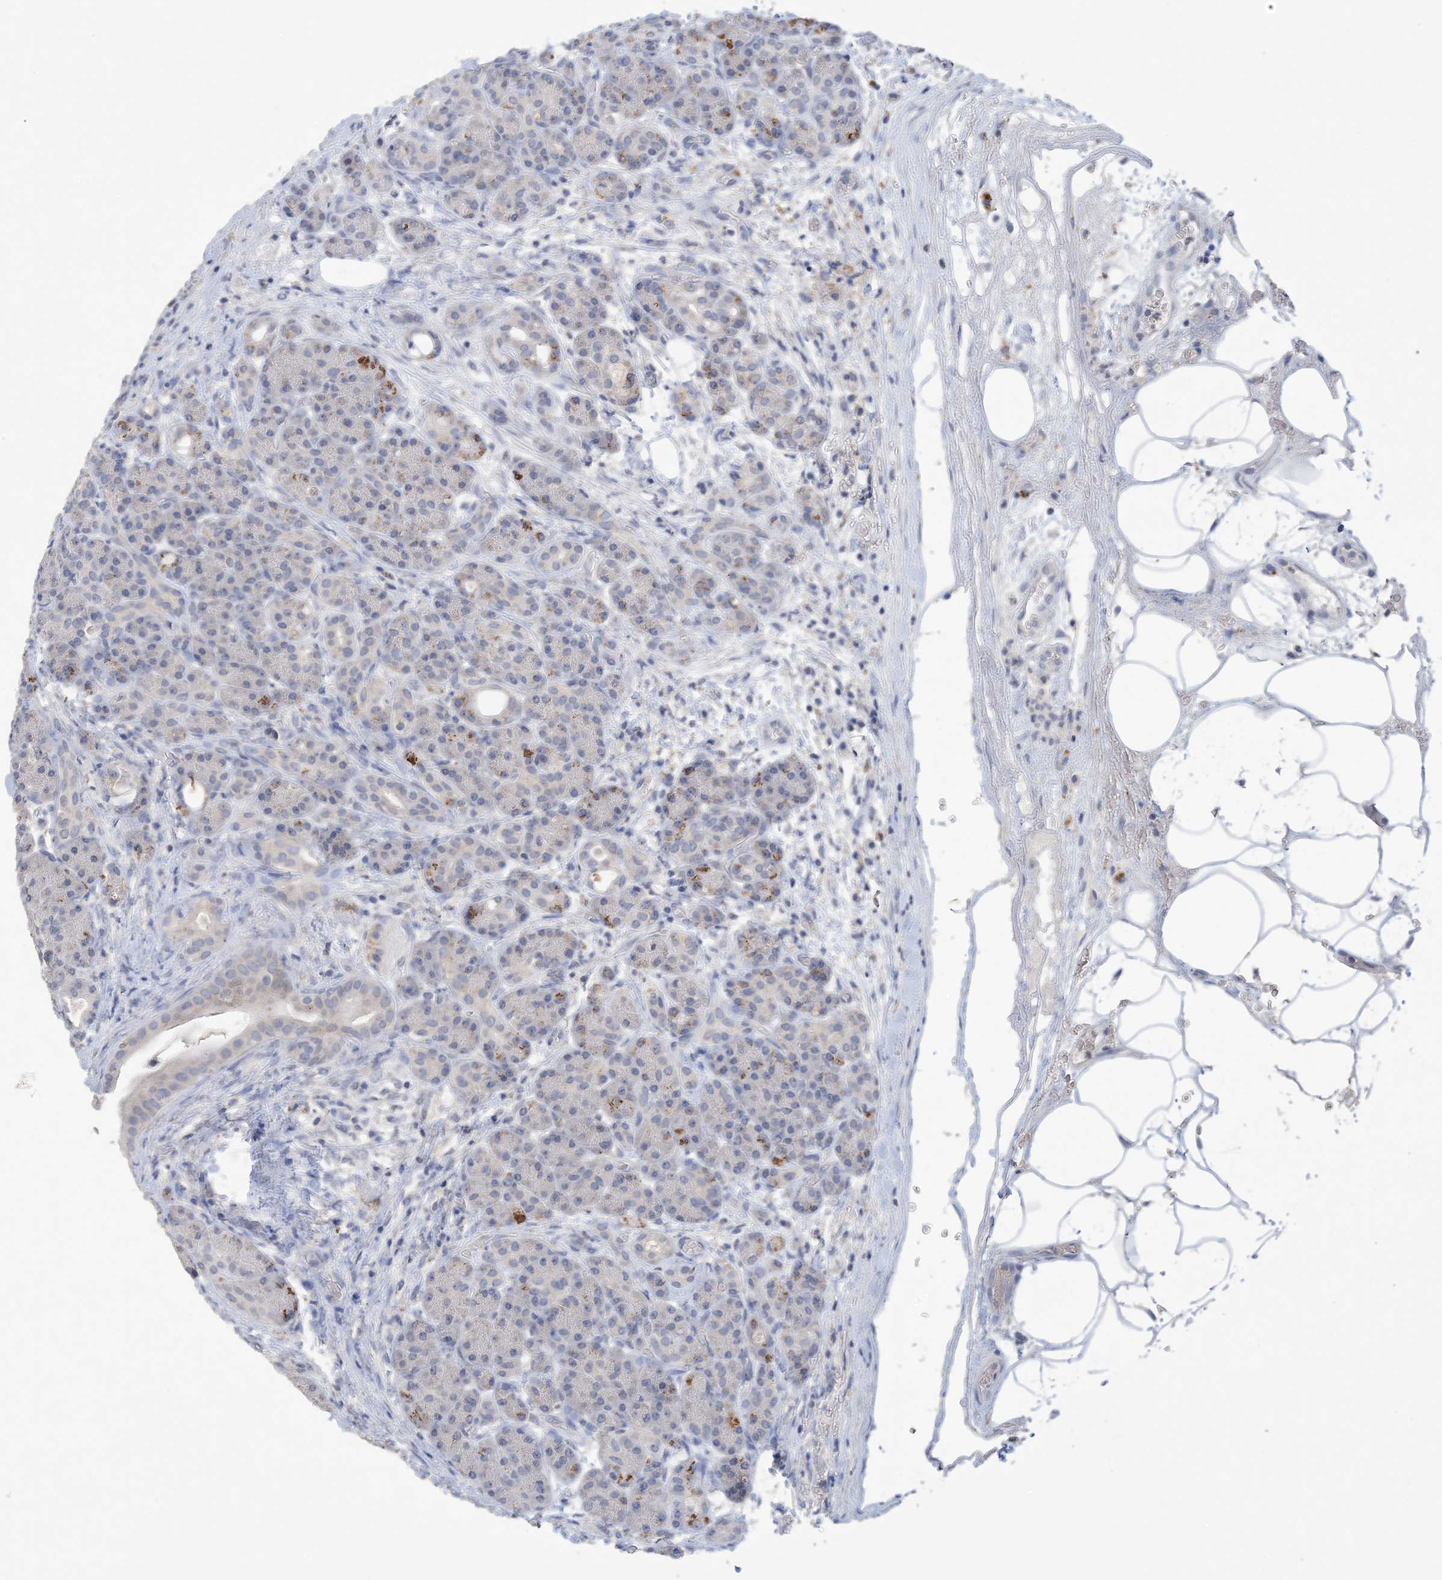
{"staining": {"intensity": "negative", "quantity": "none", "location": "none"}, "tissue": "pancreas", "cell_type": "Exocrine glandular cells", "image_type": "normal", "snomed": [{"axis": "morphology", "description": "Normal tissue, NOS"}, {"axis": "topography", "description": "Pancreas"}], "caption": "IHC image of unremarkable pancreas stained for a protein (brown), which reveals no positivity in exocrine glandular cells.", "gene": "DSC3", "patient": {"sex": "male", "age": 63}}